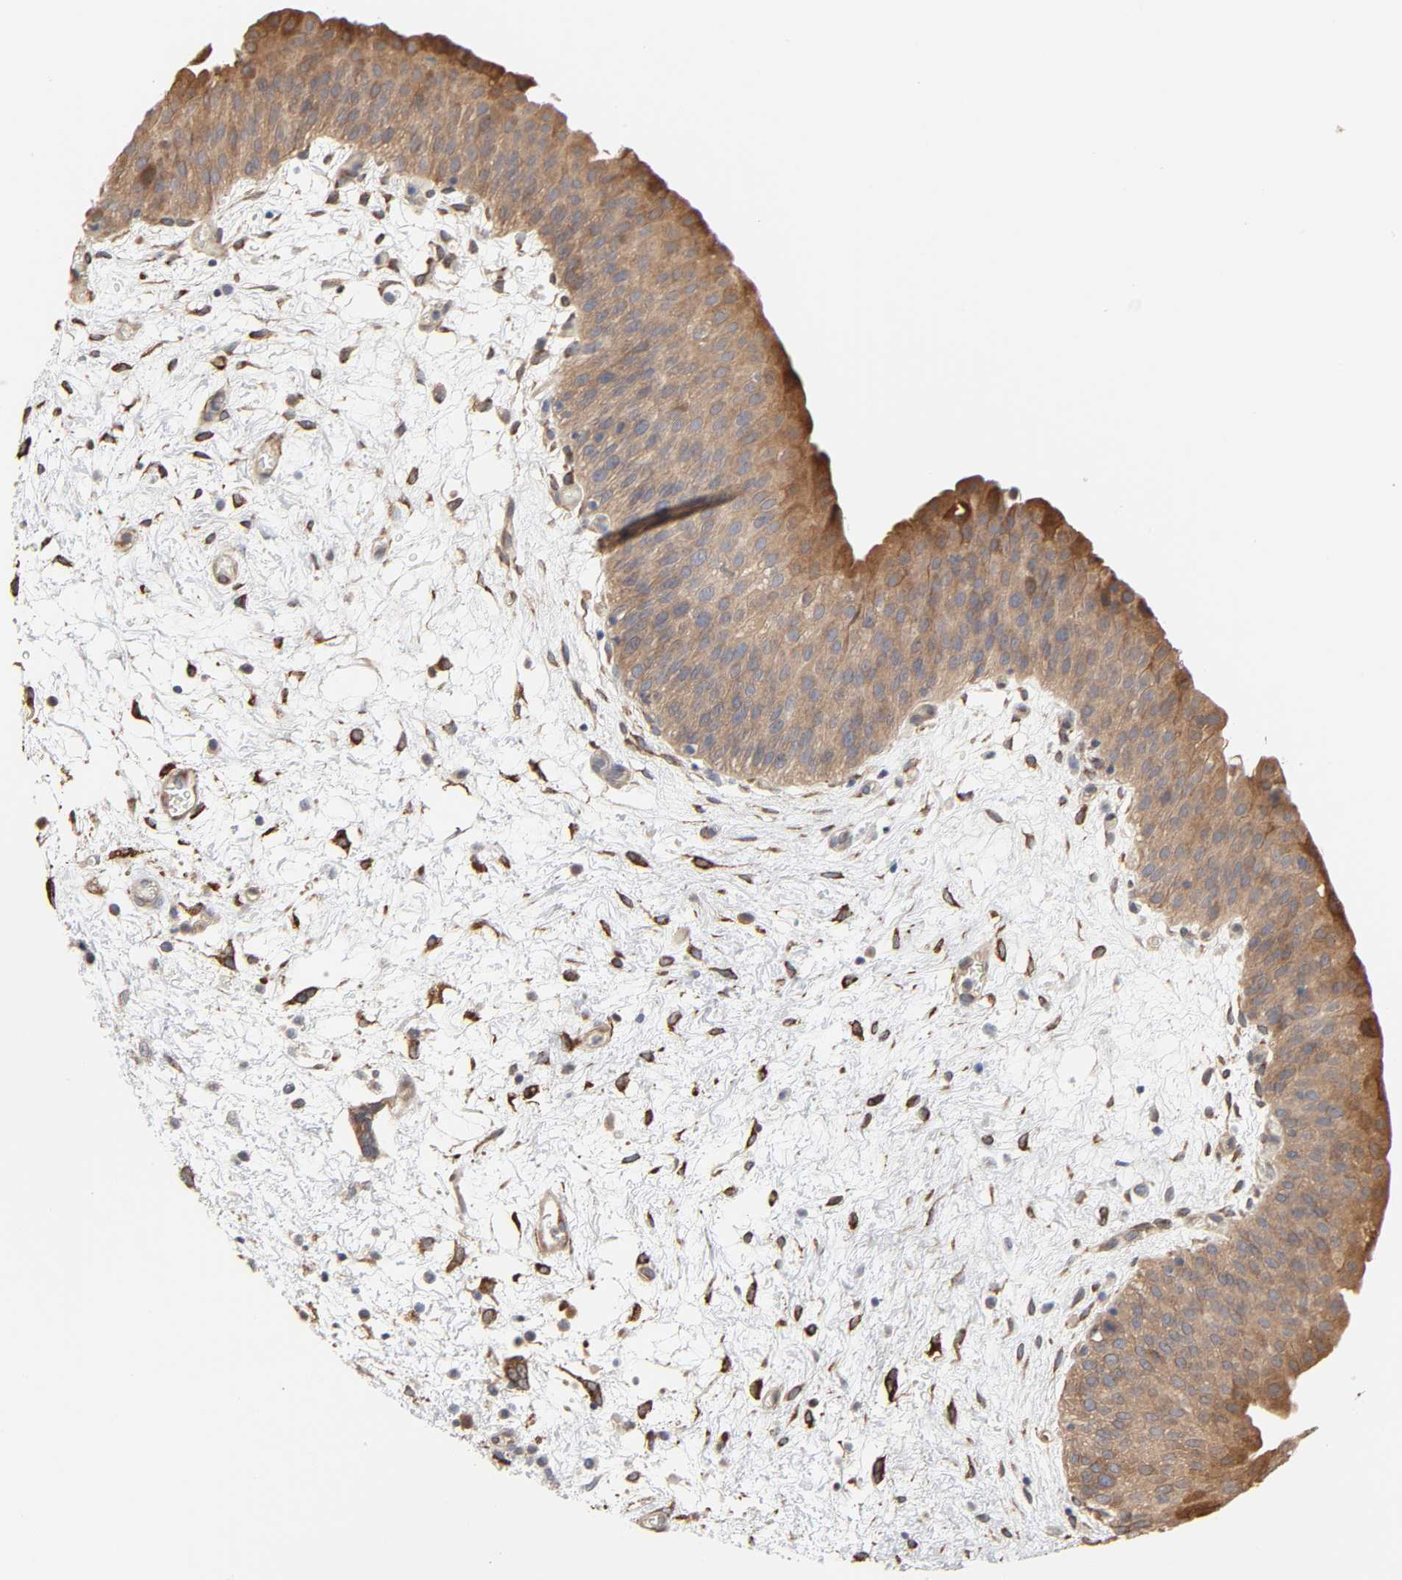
{"staining": {"intensity": "moderate", "quantity": ">75%", "location": "cytoplasmic/membranous"}, "tissue": "urinary bladder", "cell_type": "Urothelial cells", "image_type": "normal", "snomed": [{"axis": "morphology", "description": "Normal tissue, NOS"}, {"axis": "morphology", "description": "Dysplasia, NOS"}, {"axis": "topography", "description": "Urinary bladder"}], "caption": "A brown stain labels moderate cytoplasmic/membranous expression of a protein in urothelial cells of benign human urinary bladder. (Brightfield microscopy of DAB IHC at high magnification).", "gene": "NDRG2", "patient": {"sex": "male", "age": 35}}